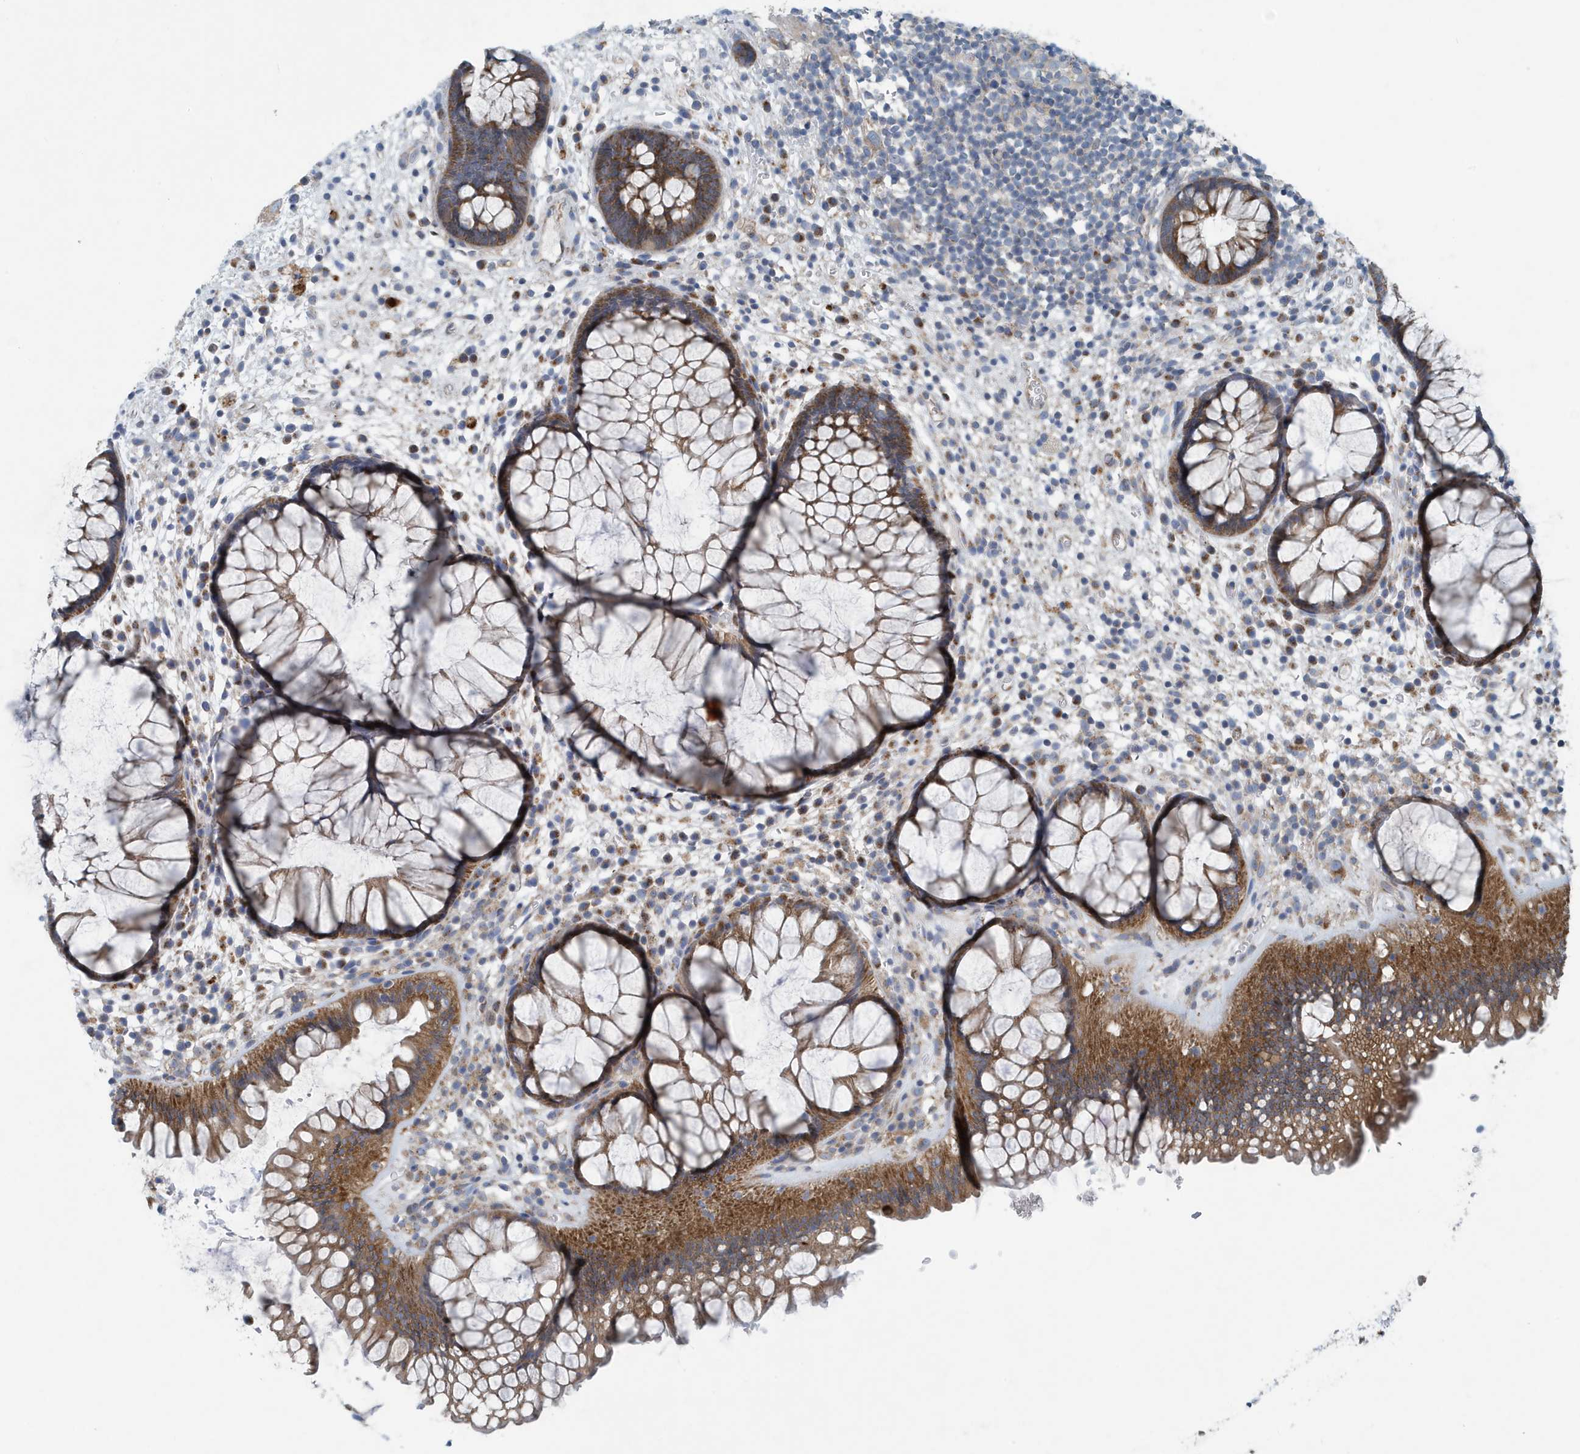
{"staining": {"intensity": "moderate", "quantity": ">75%", "location": "cytoplasmic/membranous"}, "tissue": "rectum", "cell_type": "Glandular cells", "image_type": "normal", "snomed": [{"axis": "morphology", "description": "Normal tissue, NOS"}, {"axis": "topography", "description": "Rectum"}], "caption": "Immunohistochemical staining of unremarkable rectum demonstrates >75% levels of moderate cytoplasmic/membranous protein positivity in about >75% of glandular cells. (brown staining indicates protein expression, while blue staining denotes nuclei).", "gene": "PPM1M", "patient": {"sex": "male", "age": 51}}